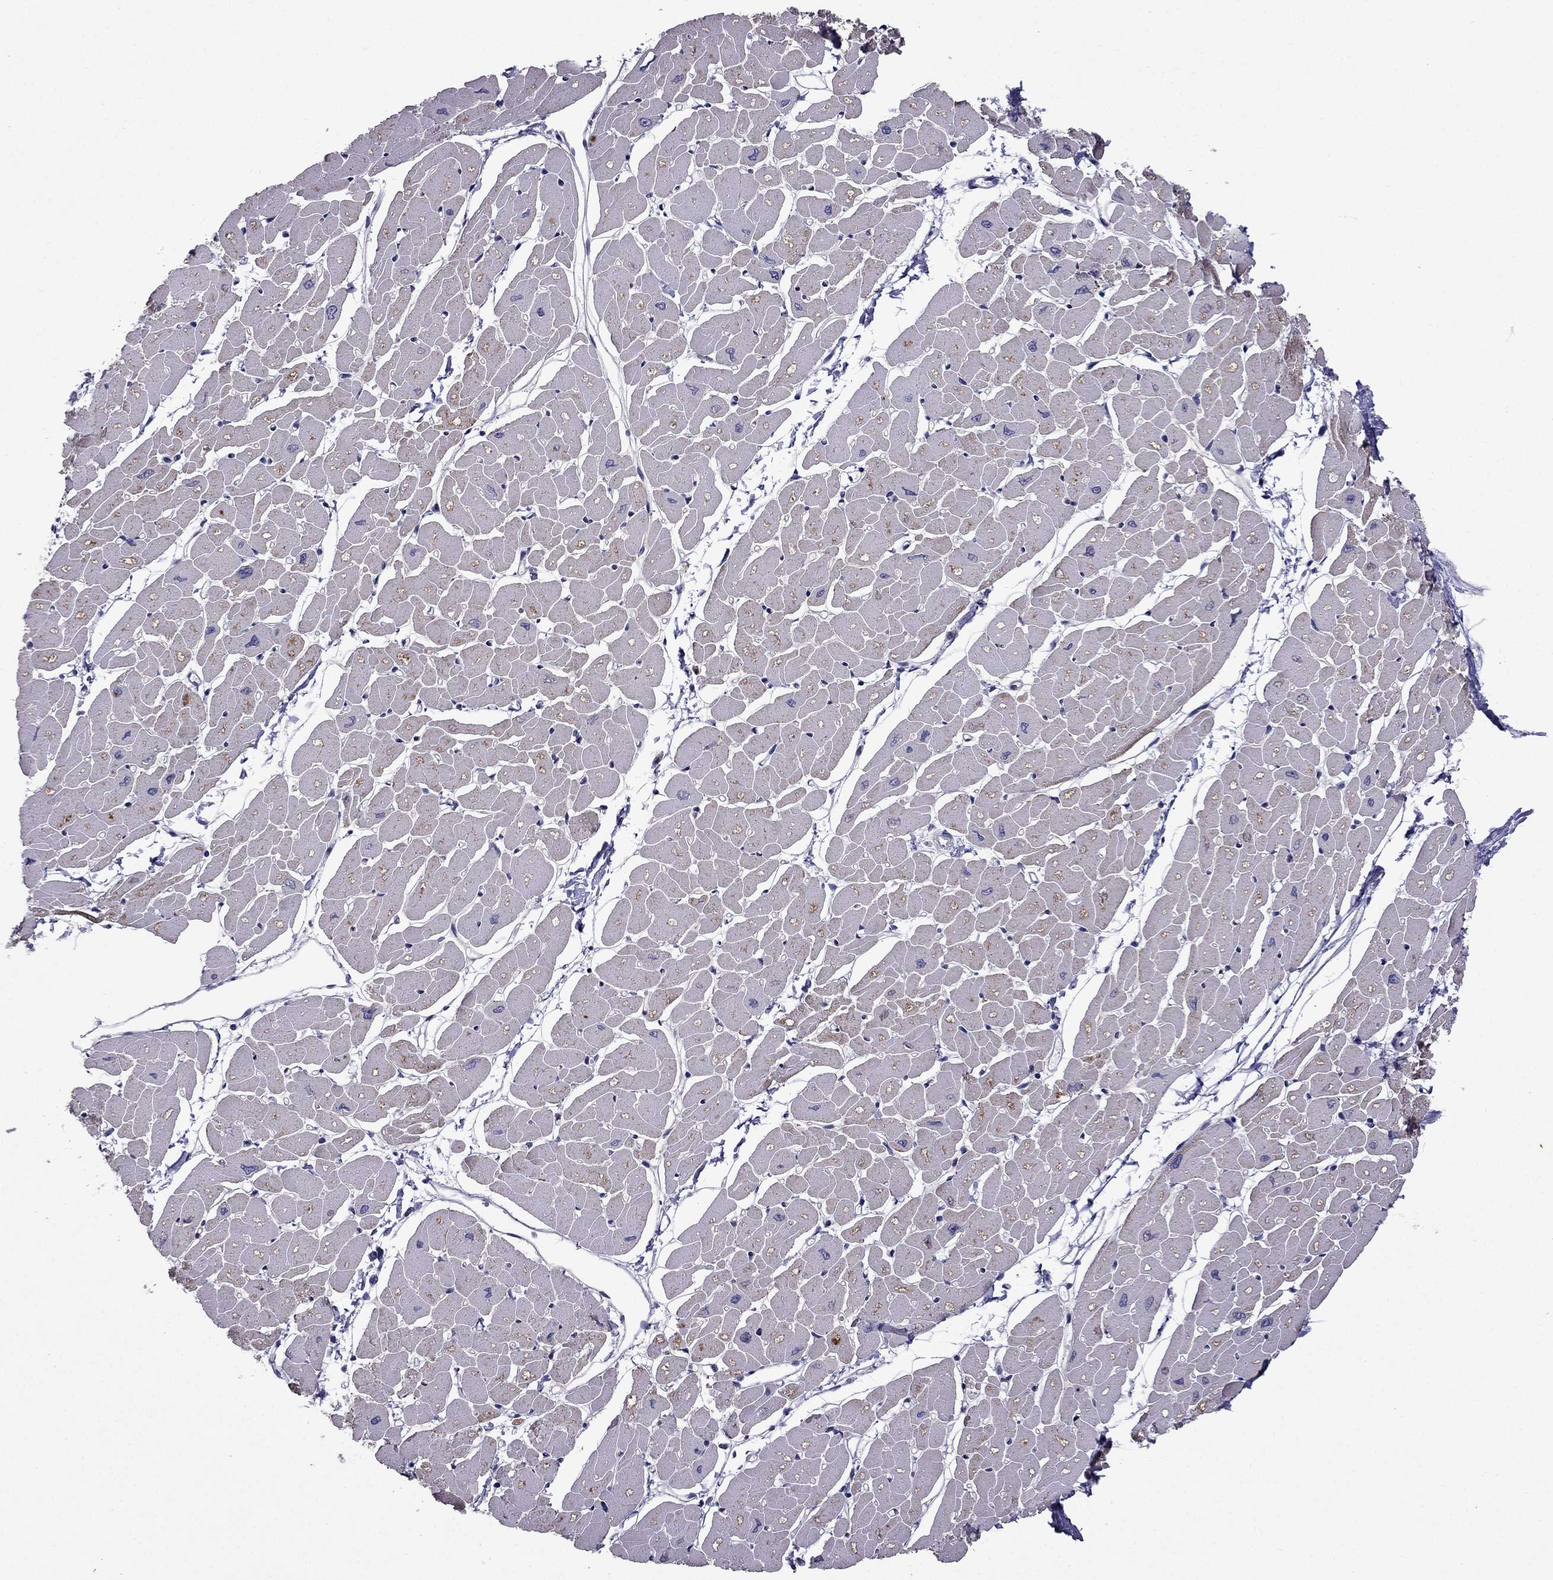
{"staining": {"intensity": "weak", "quantity": "25%-75%", "location": "cytoplasmic/membranous"}, "tissue": "heart muscle", "cell_type": "Cardiomyocytes", "image_type": "normal", "snomed": [{"axis": "morphology", "description": "Normal tissue, NOS"}, {"axis": "topography", "description": "Heart"}], "caption": "Cardiomyocytes show low levels of weak cytoplasmic/membranous expression in about 25%-75% of cells in benign human heart muscle.", "gene": "CDK5", "patient": {"sex": "male", "age": 57}}